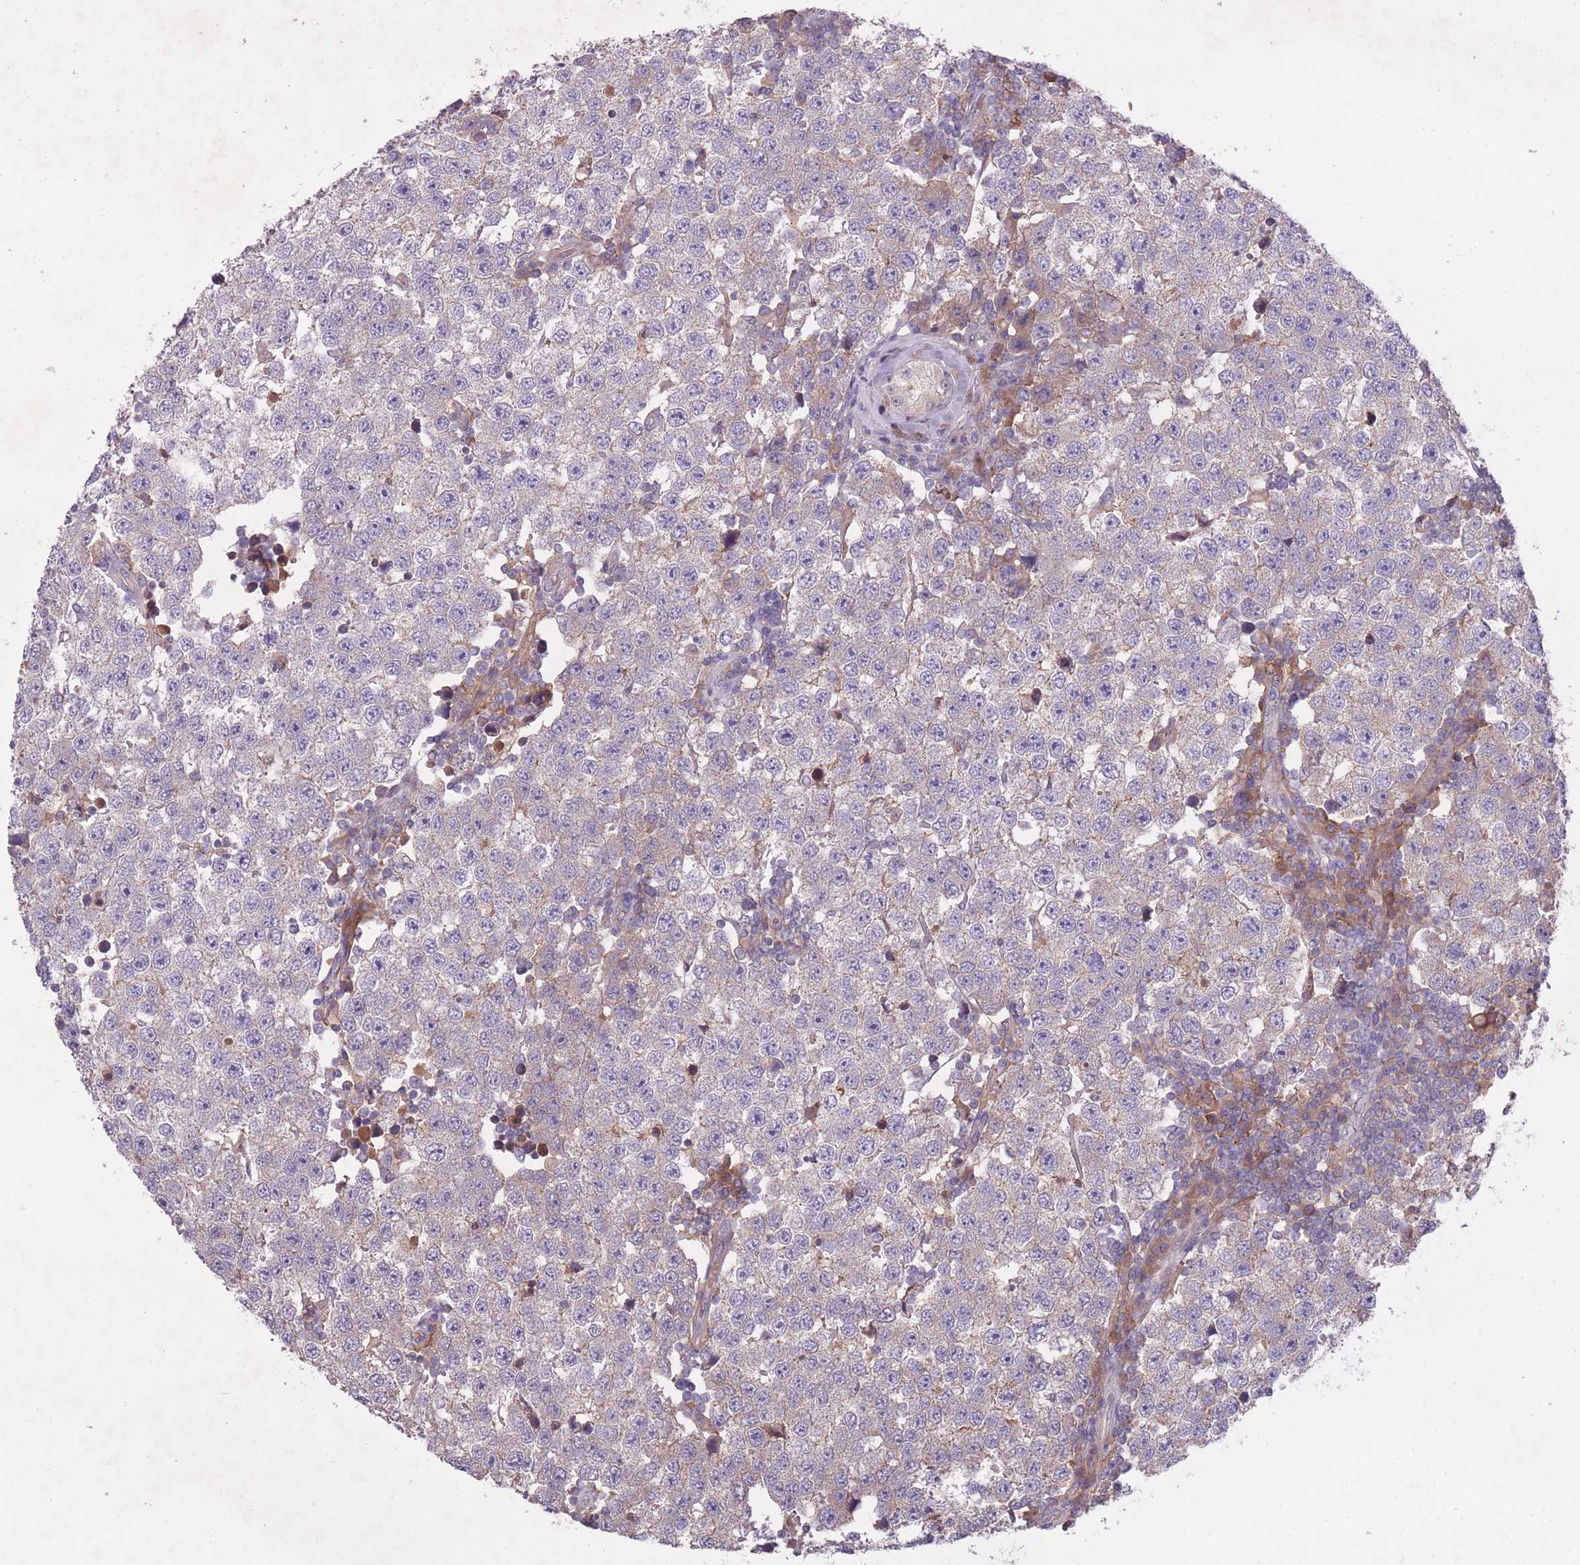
{"staining": {"intensity": "negative", "quantity": "none", "location": "none"}, "tissue": "testis cancer", "cell_type": "Tumor cells", "image_type": "cancer", "snomed": [{"axis": "morphology", "description": "Seminoma, NOS"}, {"axis": "topography", "description": "Testis"}], "caption": "DAB immunohistochemical staining of human testis cancer reveals no significant staining in tumor cells. The staining was performed using DAB (3,3'-diaminobenzidine) to visualize the protein expression in brown, while the nuclei were stained in blue with hematoxylin (Magnification: 20x).", "gene": "OR2V2", "patient": {"sex": "male", "age": 34}}